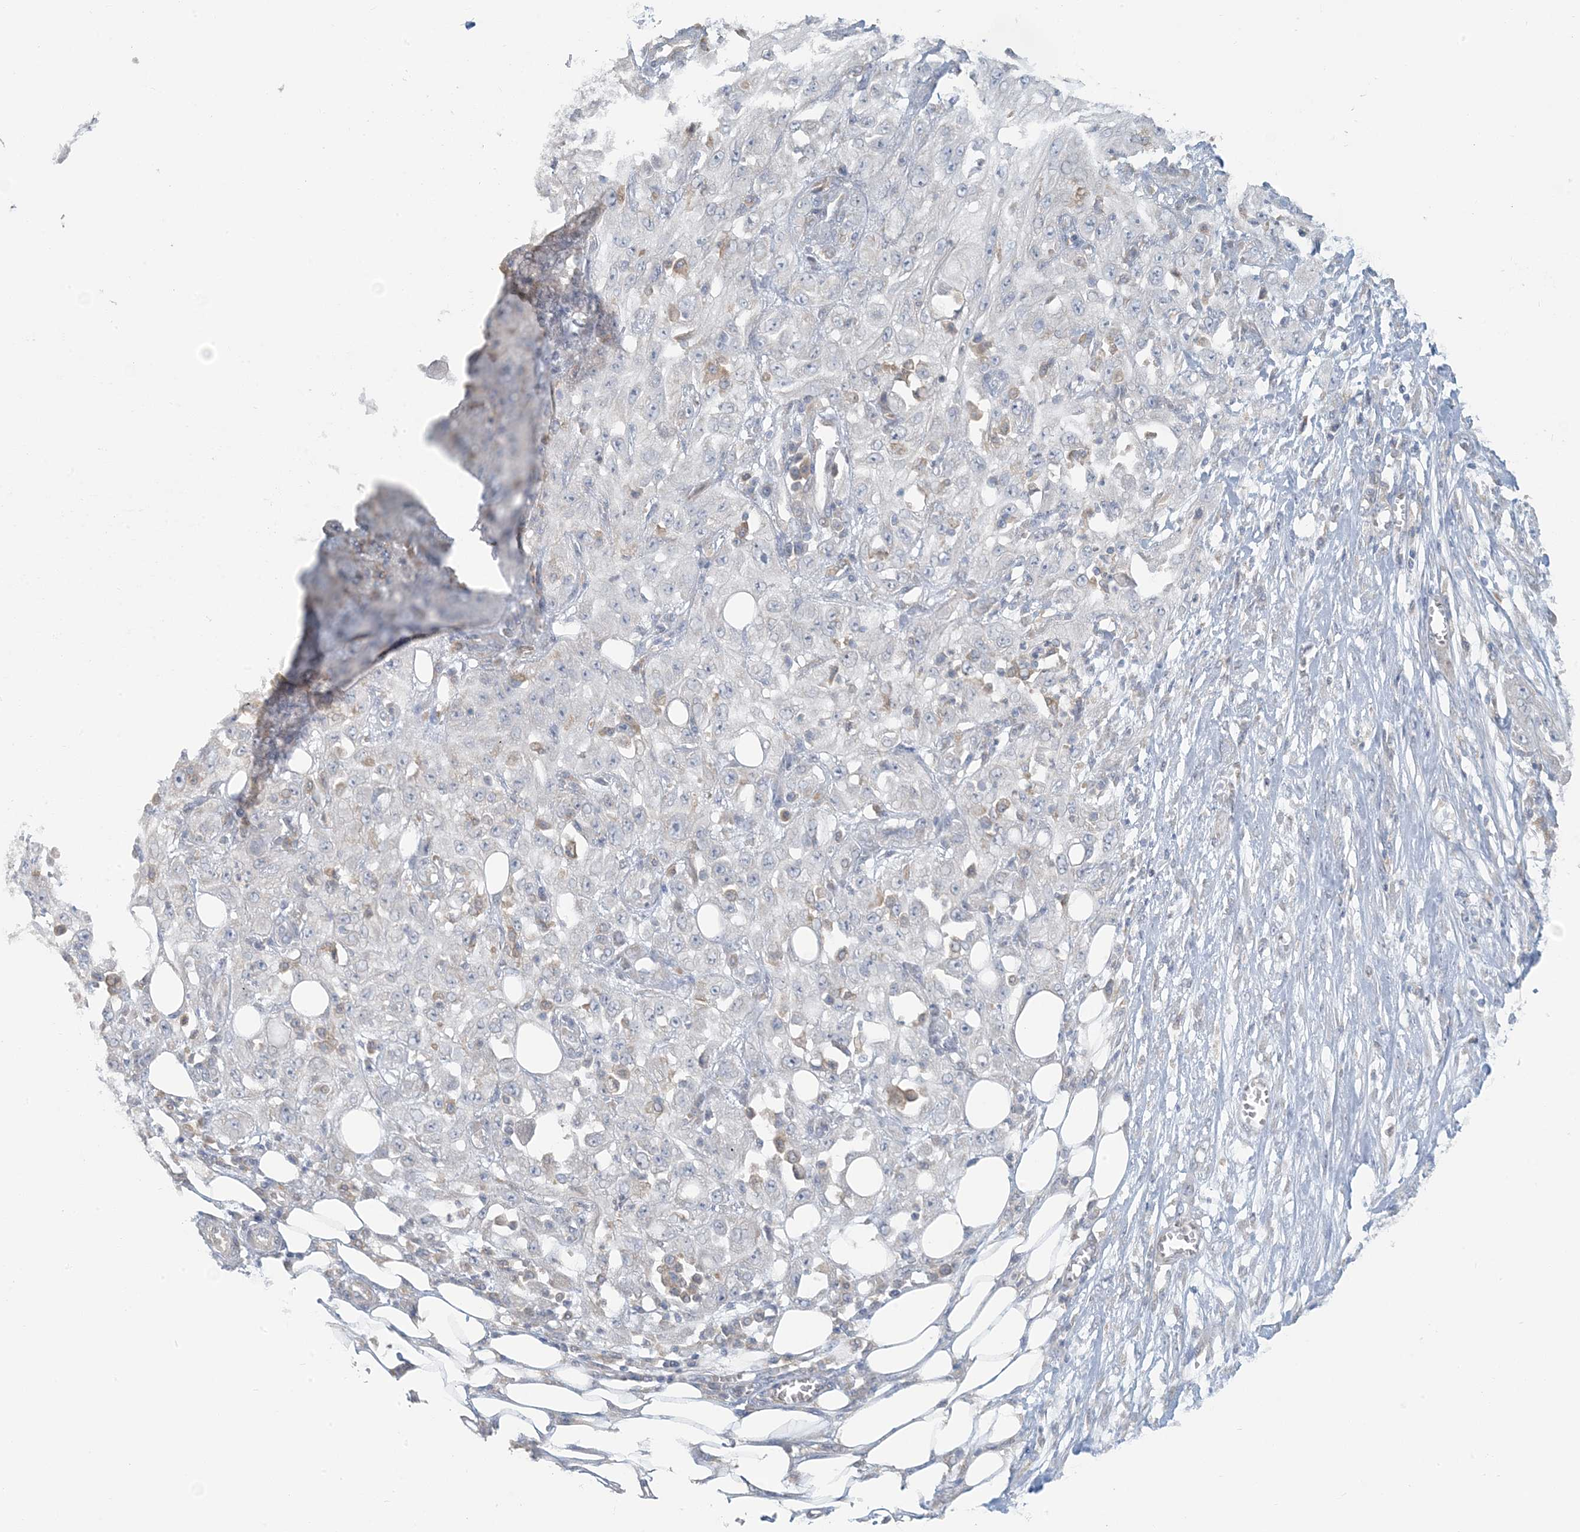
{"staining": {"intensity": "negative", "quantity": "none", "location": "none"}, "tissue": "skin cancer", "cell_type": "Tumor cells", "image_type": "cancer", "snomed": [{"axis": "morphology", "description": "Squamous cell carcinoma, NOS"}, {"axis": "morphology", "description": "Squamous cell carcinoma, metastatic, NOS"}, {"axis": "topography", "description": "Skin"}, {"axis": "topography", "description": "Lymph node"}], "caption": "Immunohistochemistry (IHC) histopathology image of neoplastic tissue: human skin squamous cell carcinoma stained with DAB displays no significant protein expression in tumor cells. Brightfield microscopy of immunohistochemistry stained with DAB (3,3'-diaminobenzidine) (brown) and hematoxylin (blue), captured at high magnification.", "gene": "EEFSEC", "patient": {"sex": "male", "age": 75}}